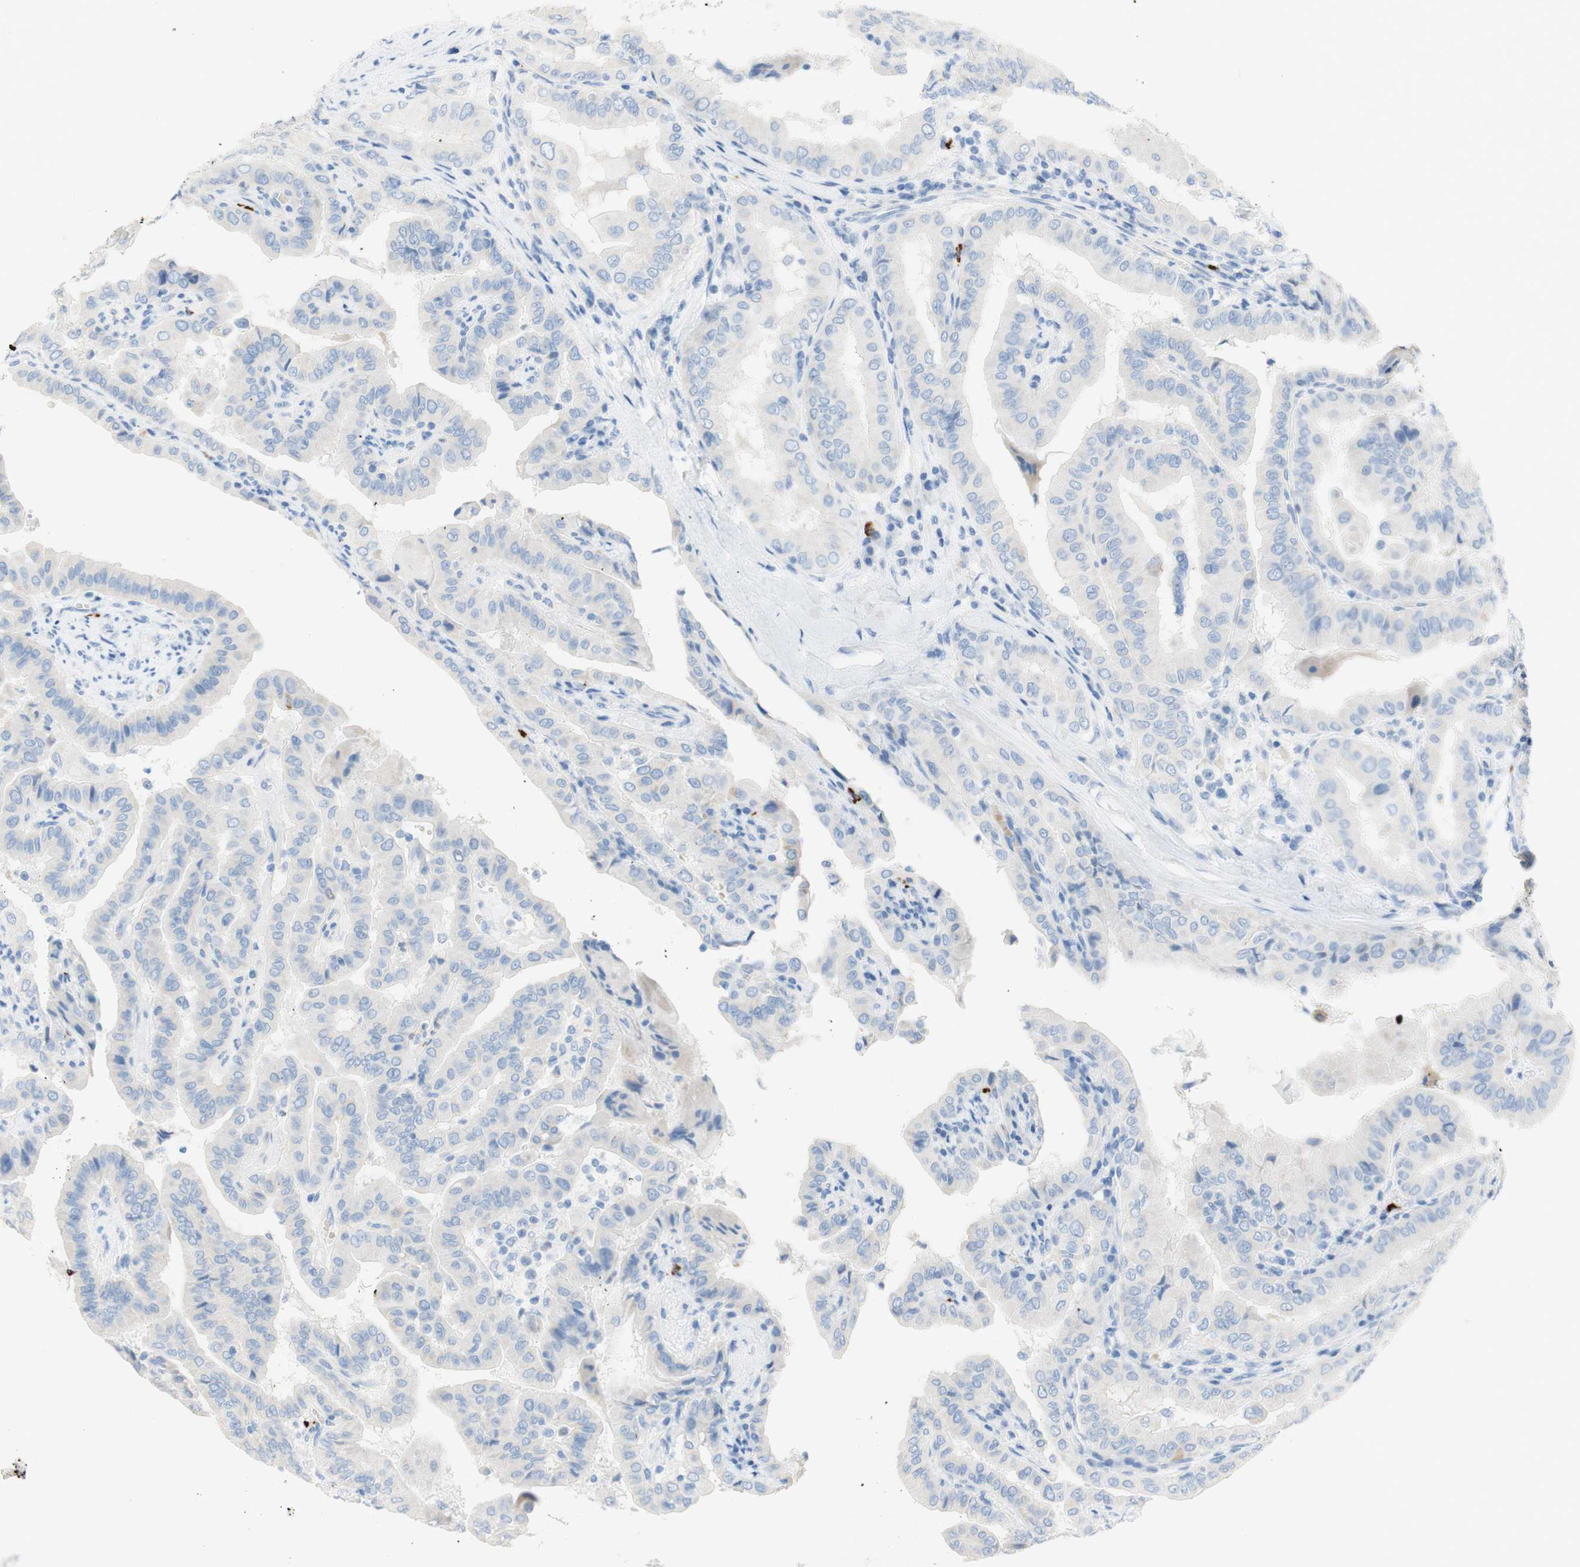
{"staining": {"intensity": "negative", "quantity": "none", "location": "none"}, "tissue": "thyroid cancer", "cell_type": "Tumor cells", "image_type": "cancer", "snomed": [{"axis": "morphology", "description": "Papillary adenocarcinoma, NOS"}, {"axis": "topography", "description": "Thyroid gland"}], "caption": "Immunohistochemistry histopathology image of neoplastic tissue: thyroid cancer (papillary adenocarcinoma) stained with DAB (3,3'-diaminobenzidine) demonstrates no significant protein expression in tumor cells. Brightfield microscopy of IHC stained with DAB (3,3'-diaminobenzidine) (brown) and hematoxylin (blue), captured at high magnification.", "gene": "CEACAM1", "patient": {"sex": "male", "age": 33}}